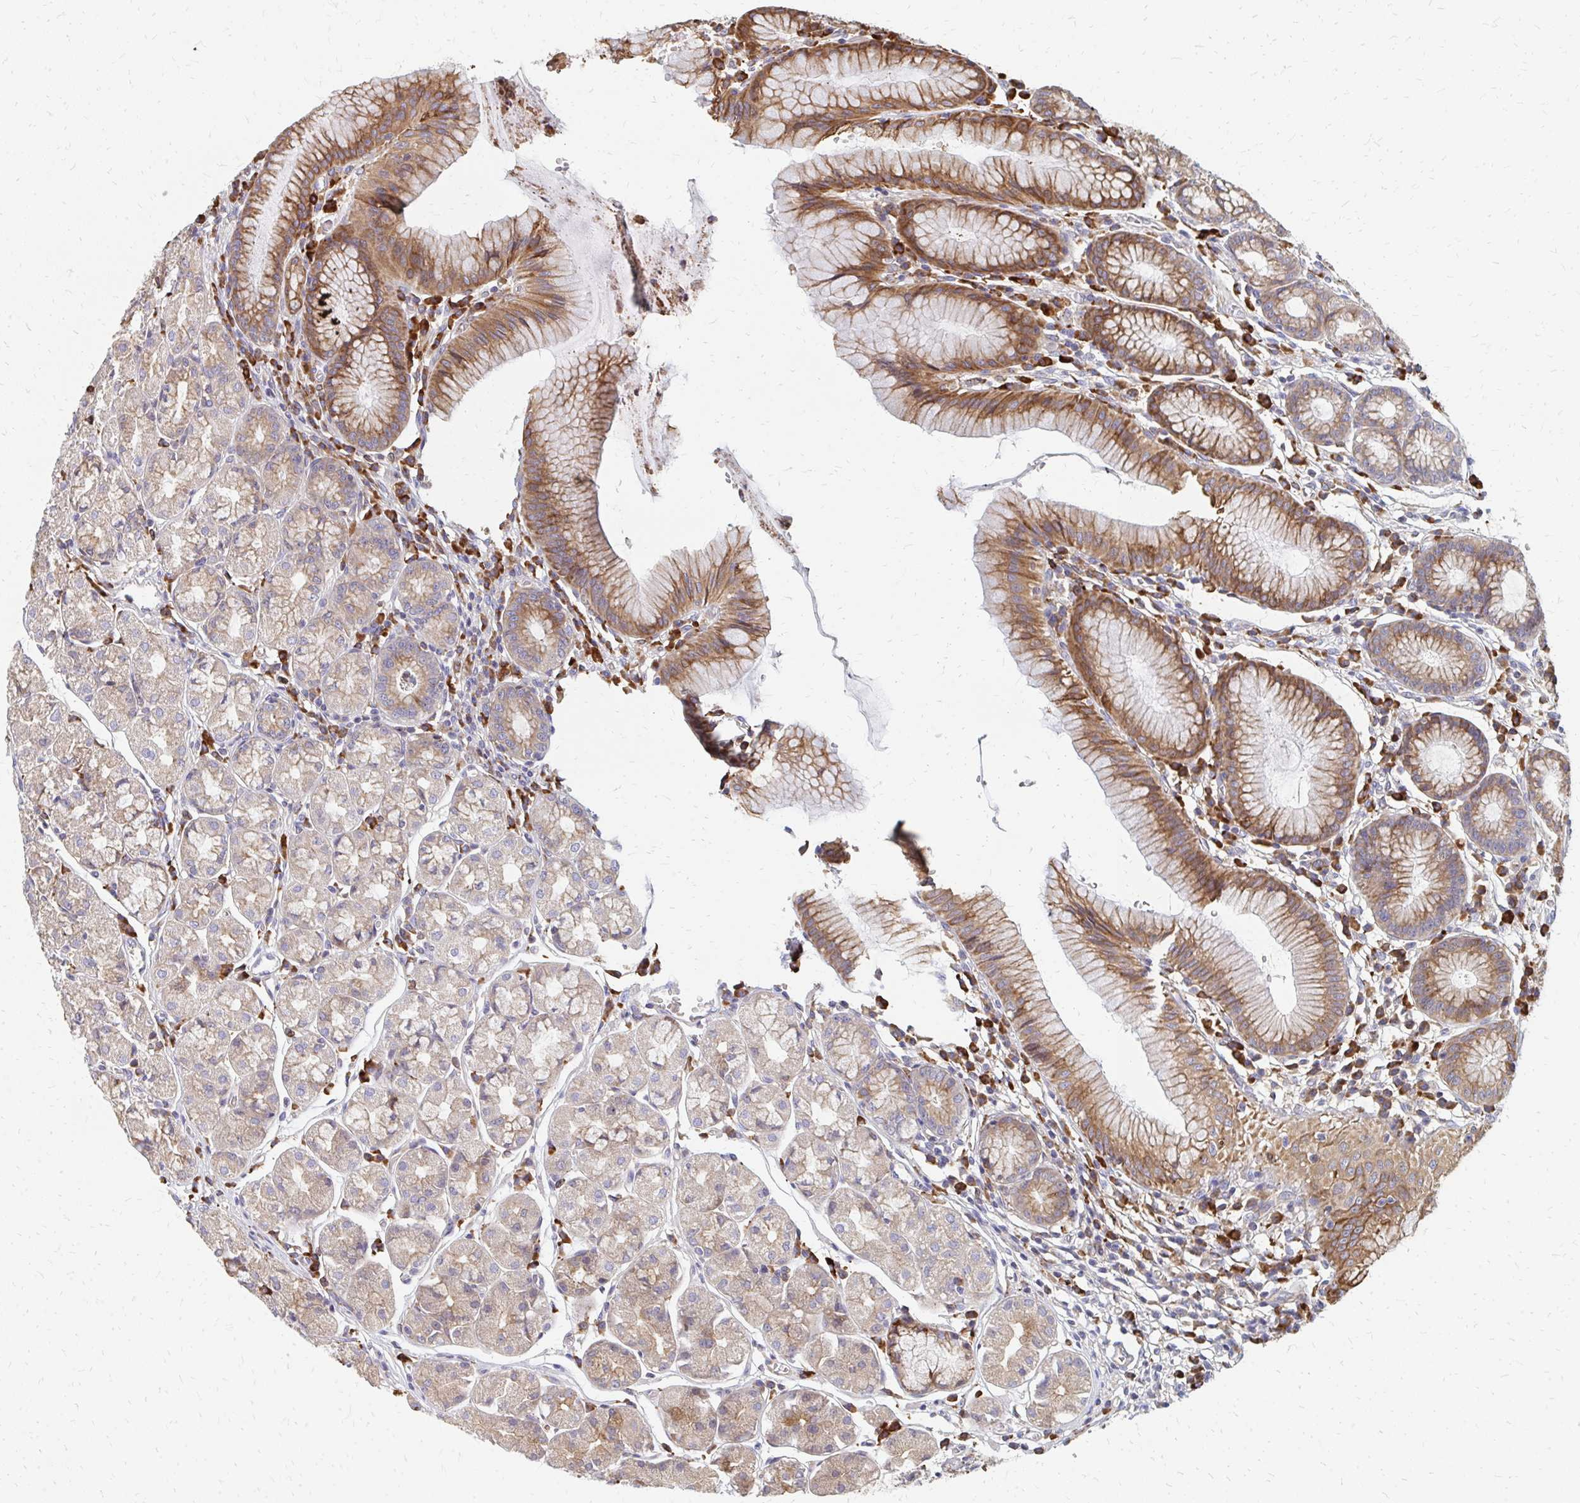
{"staining": {"intensity": "moderate", "quantity": "25%-75%", "location": "cytoplasmic/membranous"}, "tissue": "stomach", "cell_type": "Glandular cells", "image_type": "normal", "snomed": [{"axis": "morphology", "description": "Normal tissue, NOS"}, {"axis": "topography", "description": "Stomach"}], "caption": "High-magnification brightfield microscopy of benign stomach stained with DAB (brown) and counterstained with hematoxylin (blue). glandular cells exhibit moderate cytoplasmic/membranous expression is identified in about25%-75% of cells. (Brightfield microscopy of DAB IHC at high magnification).", "gene": "PPP1R13L", "patient": {"sex": "male", "age": 55}}